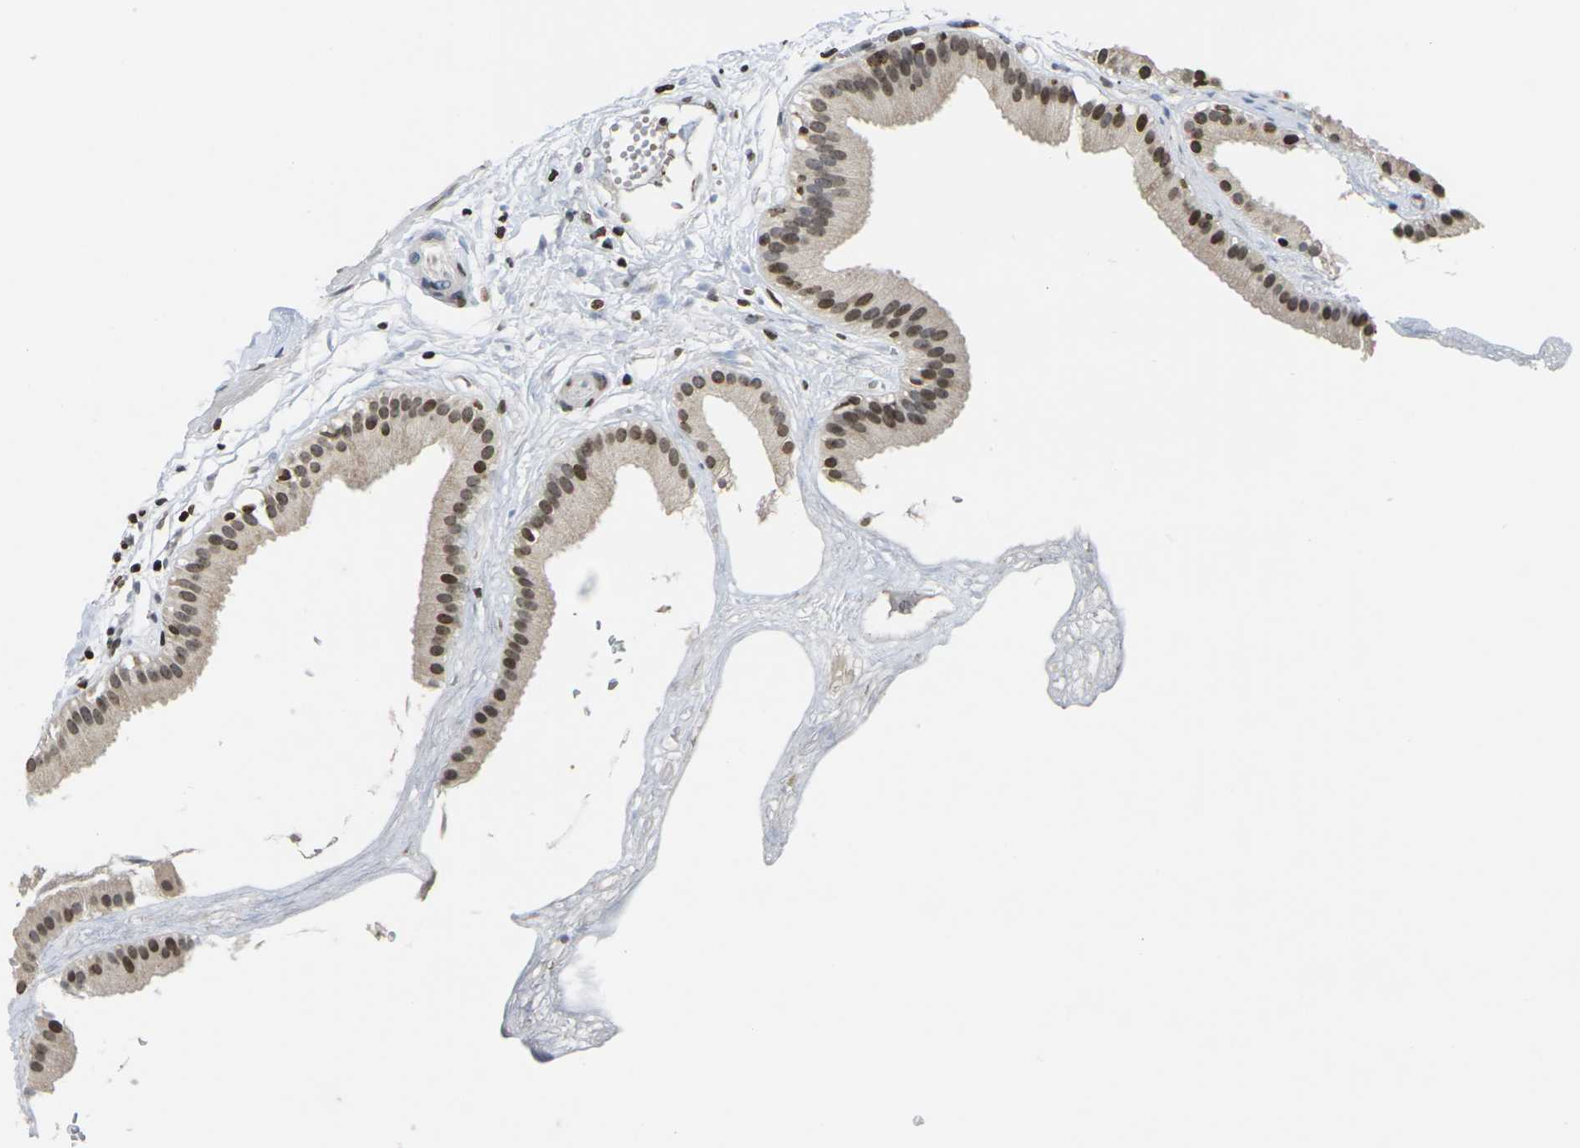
{"staining": {"intensity": "strong", "quantity": ">75%", "location": "cytoplasmic/membranous,nuclear"}, "tissue": "gallbladder", "cell_type": "Glandular cells", "image_type": "normal", "snomed": [{"axis": "morphology", "description": "Normal tissue, NOS"}, {"axis": "topography", "description": "Gallbladder"}], "caption": "Gallbladder stained with a brown dye shows strong cytoplasmic/membranous,nuclear positive expression in about >75% of glandular cells.", "gene": "ETV5", "patient": {"sex": "female", "age": 64}}